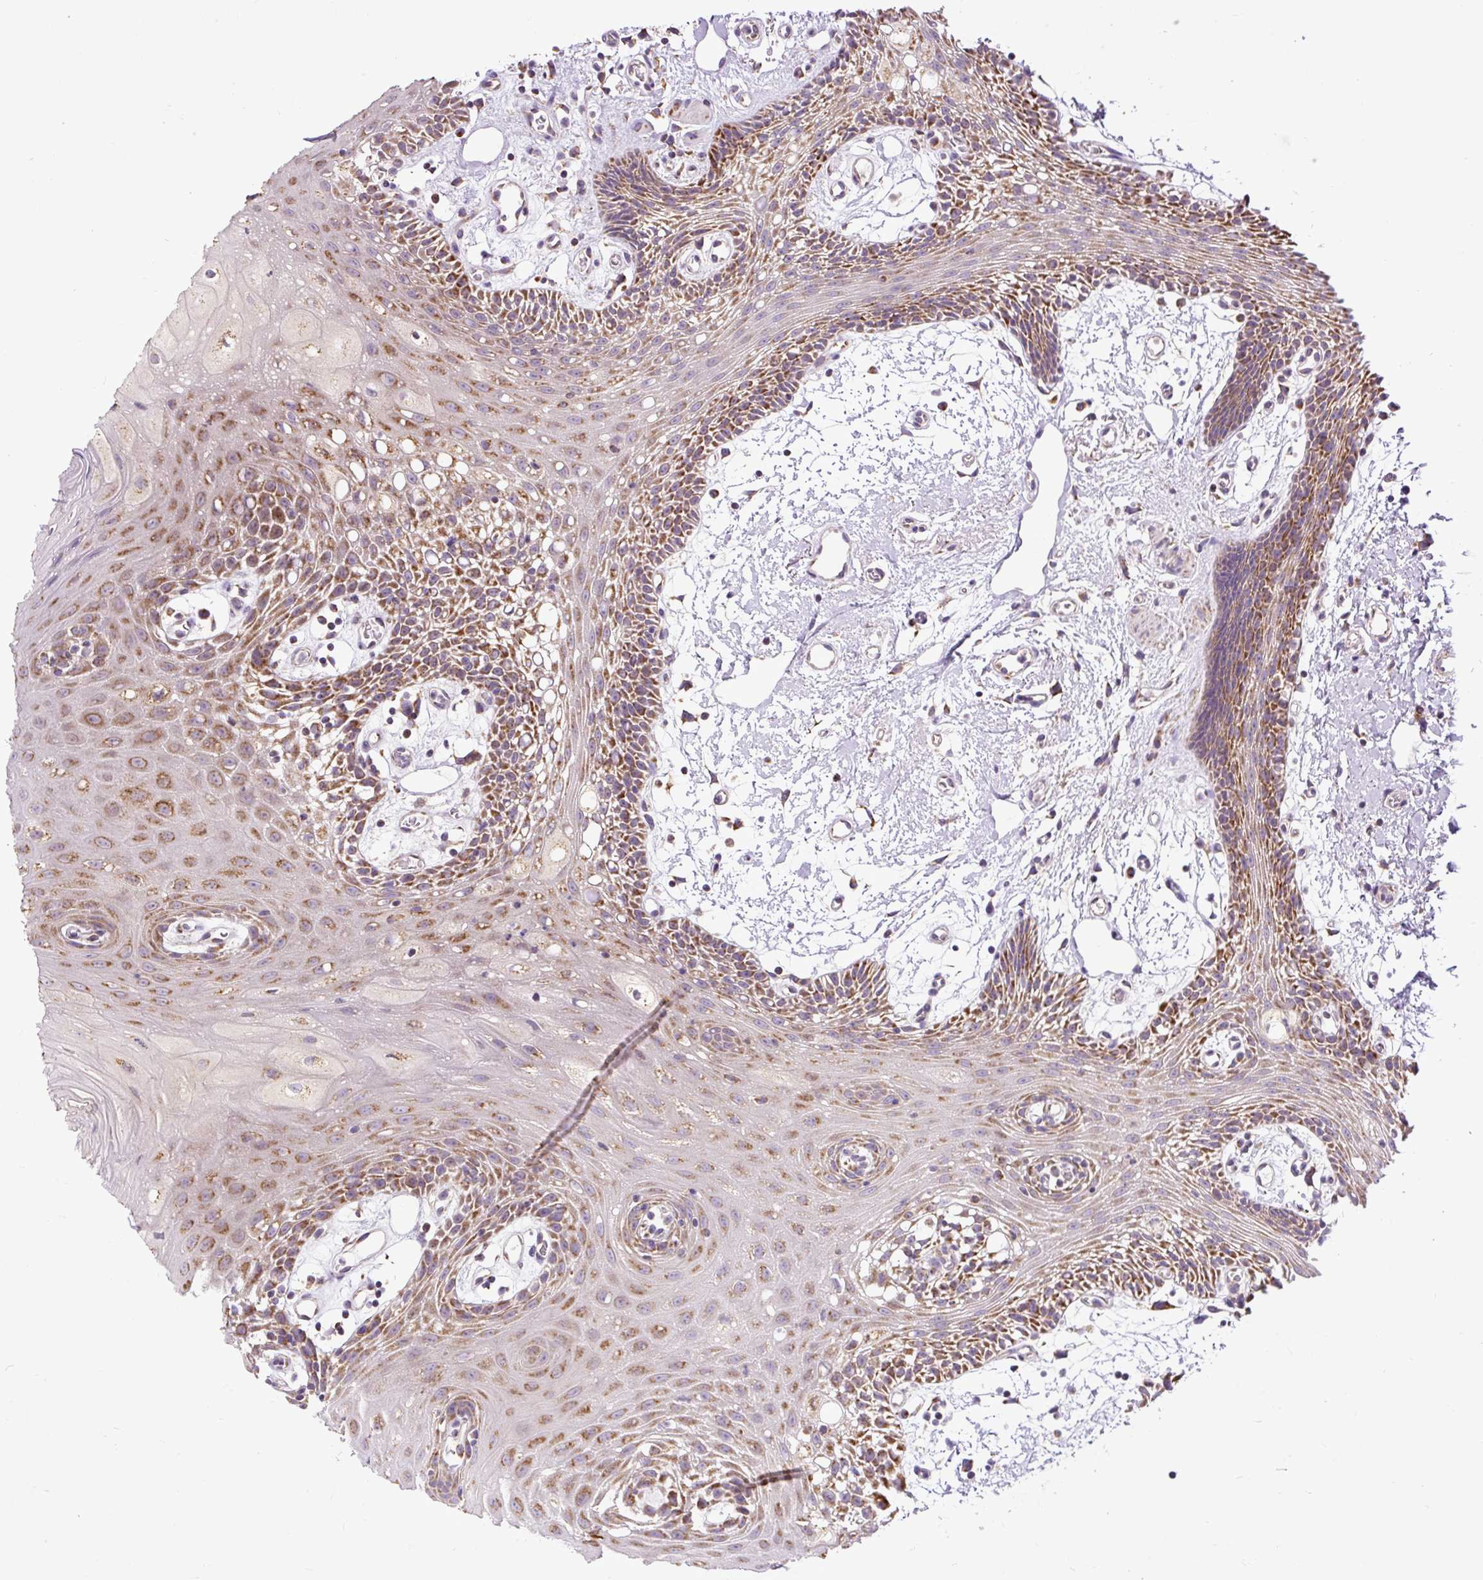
{"staining": {"intensity": "moderate", "quantity": "25%-75%", "location": "cytoplasmic/membranous"}, "tissue": "oral mucosa", "cell_type": "Squamous epithelial cells", "image_type": "normal", "snomed": [{"axis": "morphology", "description": "Normal tissue, NOS"}, {"axis": "topography", "description": "Oral tissue"}], "caption": "IHC of normal oral mucosa demonstrates medium levels of moderate cytoplasmic/membranous expression in about 25%-75% of squamous epithelial cells.", "gene": "TM2D3", "patient": {"sex": "female", "age": 59}}